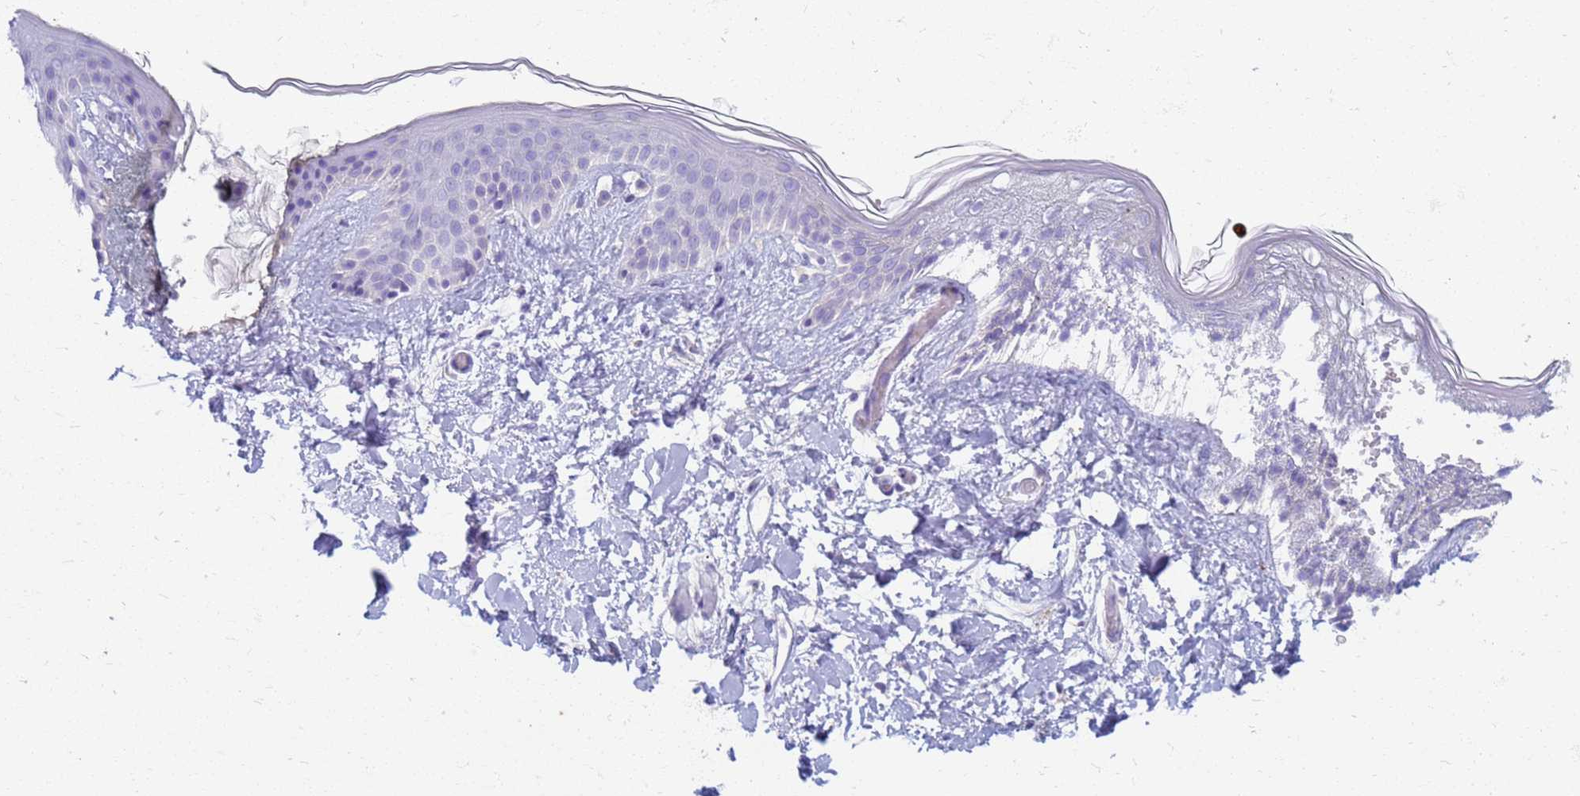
{"staining": {"intensity": "weak", "quantity": ">75%", "location": "cytoplasmic/membranous"}, "tissue": "skin", "cell_type": "Fibroblasts", "image_type": "normal", "snomed": [{"axis": "morphology", "description": "Normal tissue, NOS"}, {"axis": "topography", "description": "Skin"}], "caption": "Protein expression analysis of benign skin demonstrates weak cytoplasmic/membranous staining in approximately >75% of fibroblasts.", "gene": "EEA1", "patient": {"sex": "female", "age": 34}}